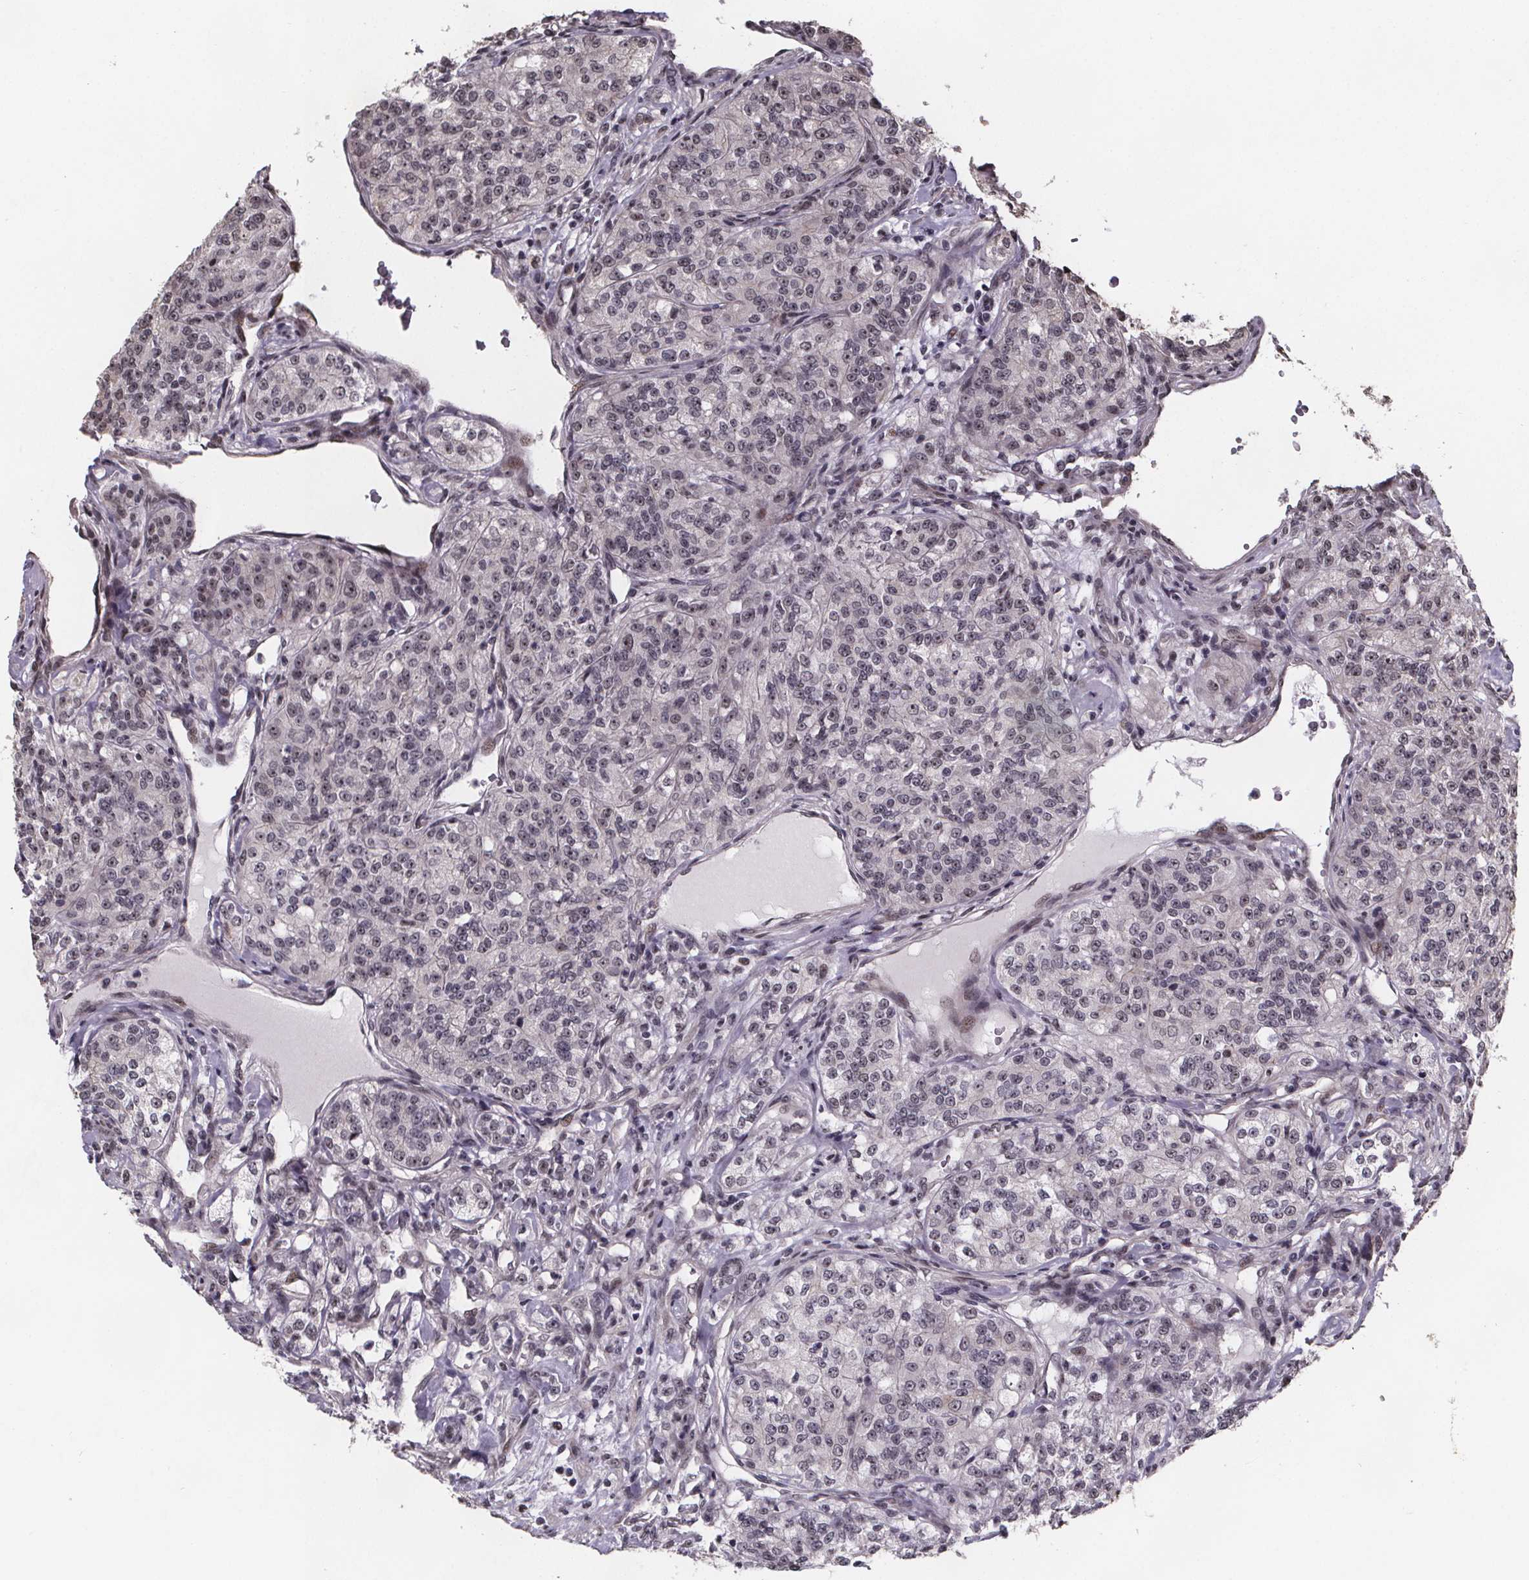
{"staining": {"intensity": "weak", "quantity": "25%-75%", "location": "nuclear"}, "tissue": "renal cancer", "cell_type": "Tumor cells", "image_type": "cancer", "snomed": [{"axis": "morphology", "description": "Adenocarcinoma, NOS"}, {"axis": "topography", "description": "Kidney"}], "caption": "Adenocarcinoma (renal) stained with a protein marker shows weak staining in tumor cells.", "gene": "U2SURP", "patient": {"sex": "female", "age": 63}}